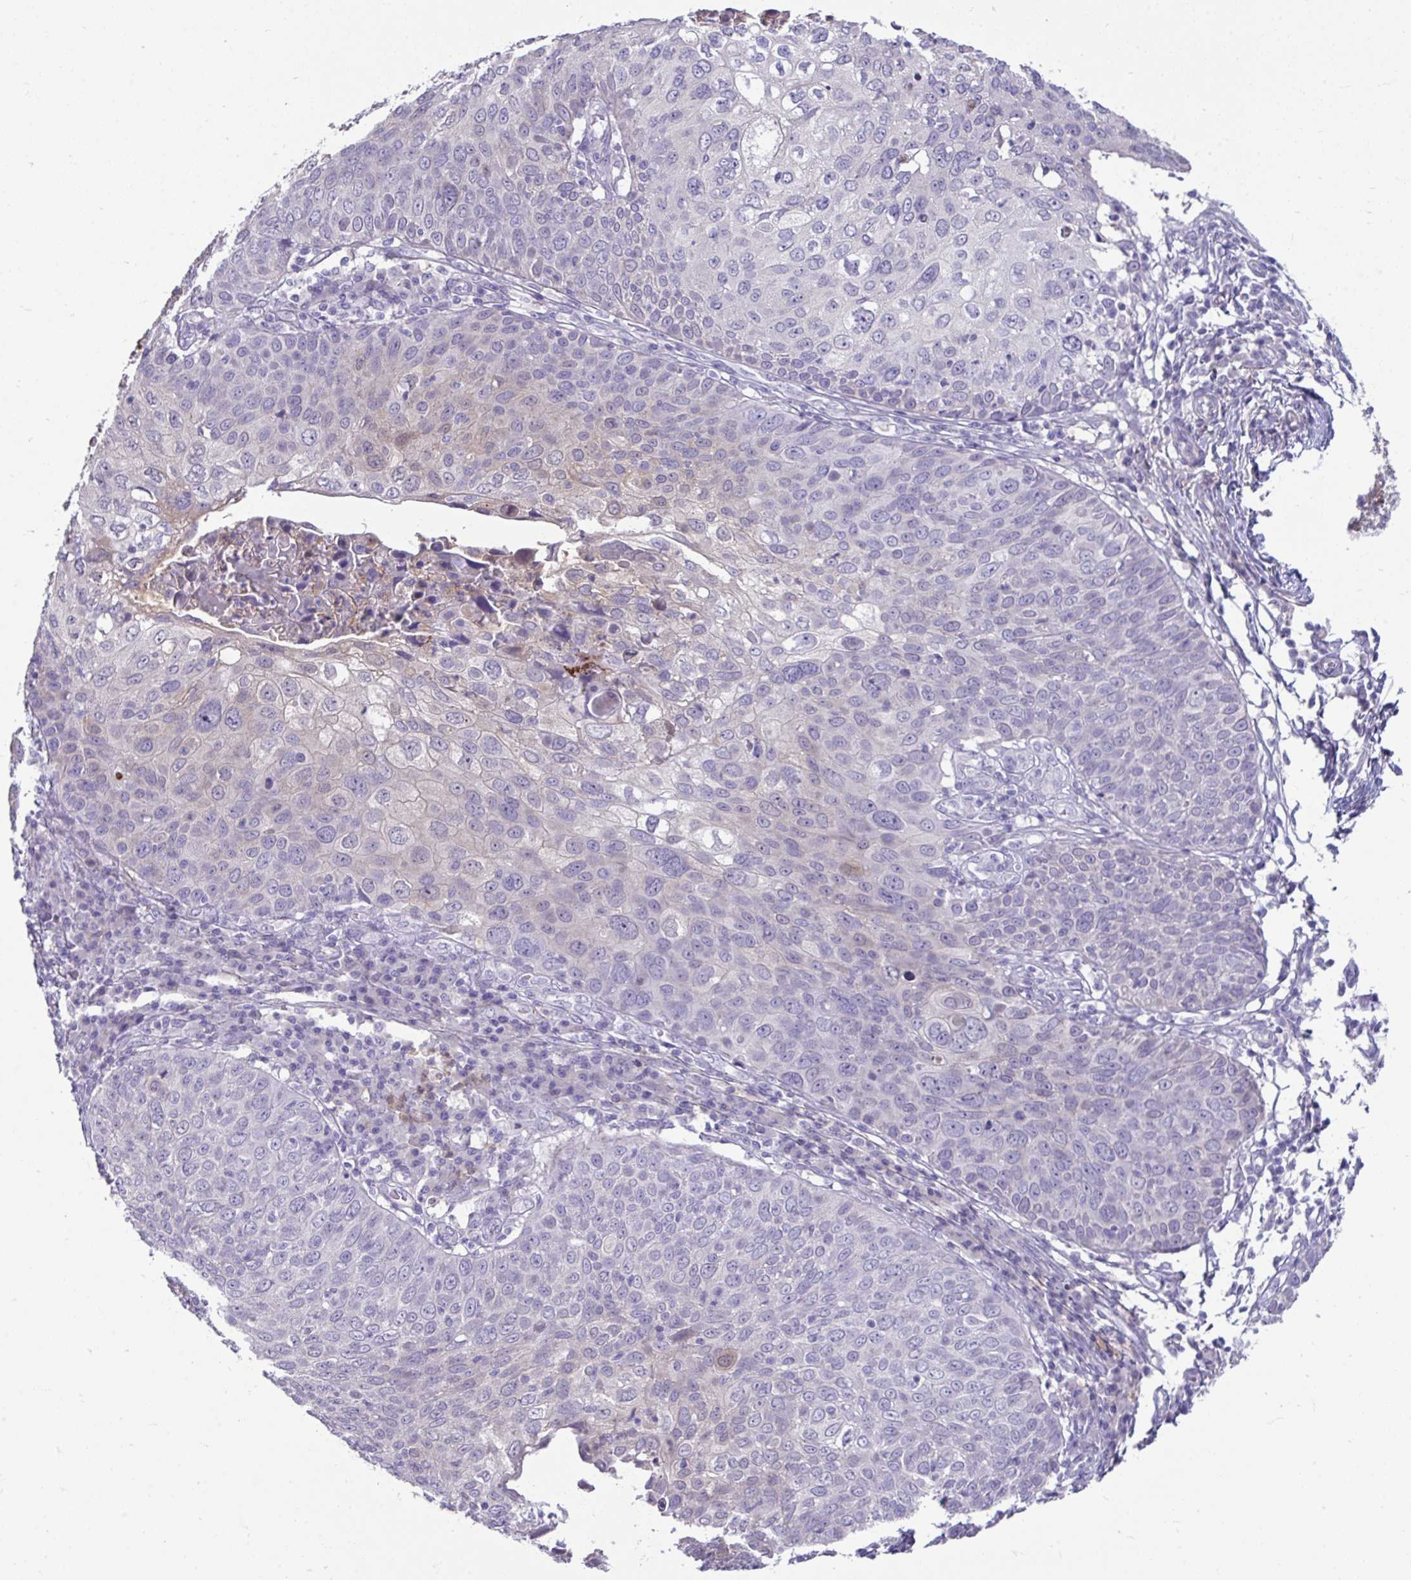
{"staining": {"intensity": "negative", "quantity": "none", "location": "none"}, "tissue": "skin cancer", "cell_type": "Tumor cells", "image_type": "cancer", "snomed": [{"axis": "morphology", "description": "Squamous cell carcinoma, NOS"}, {"axis": "topography", "description": "Skin"}], "caption": "This histopathology image is of squamous cell carcinoma (skin) stained with immunohistochemistry to label a protein in brown with the nuclei are counter-stained blue. There is no staining in tumor cells. (Brightfield microscopy of DAB (3,3'-diaminobenzidine) immunohistochemistry at high magnification).", "gene": "PIGZ", "patient": {"sex": "male", "age": 87}}